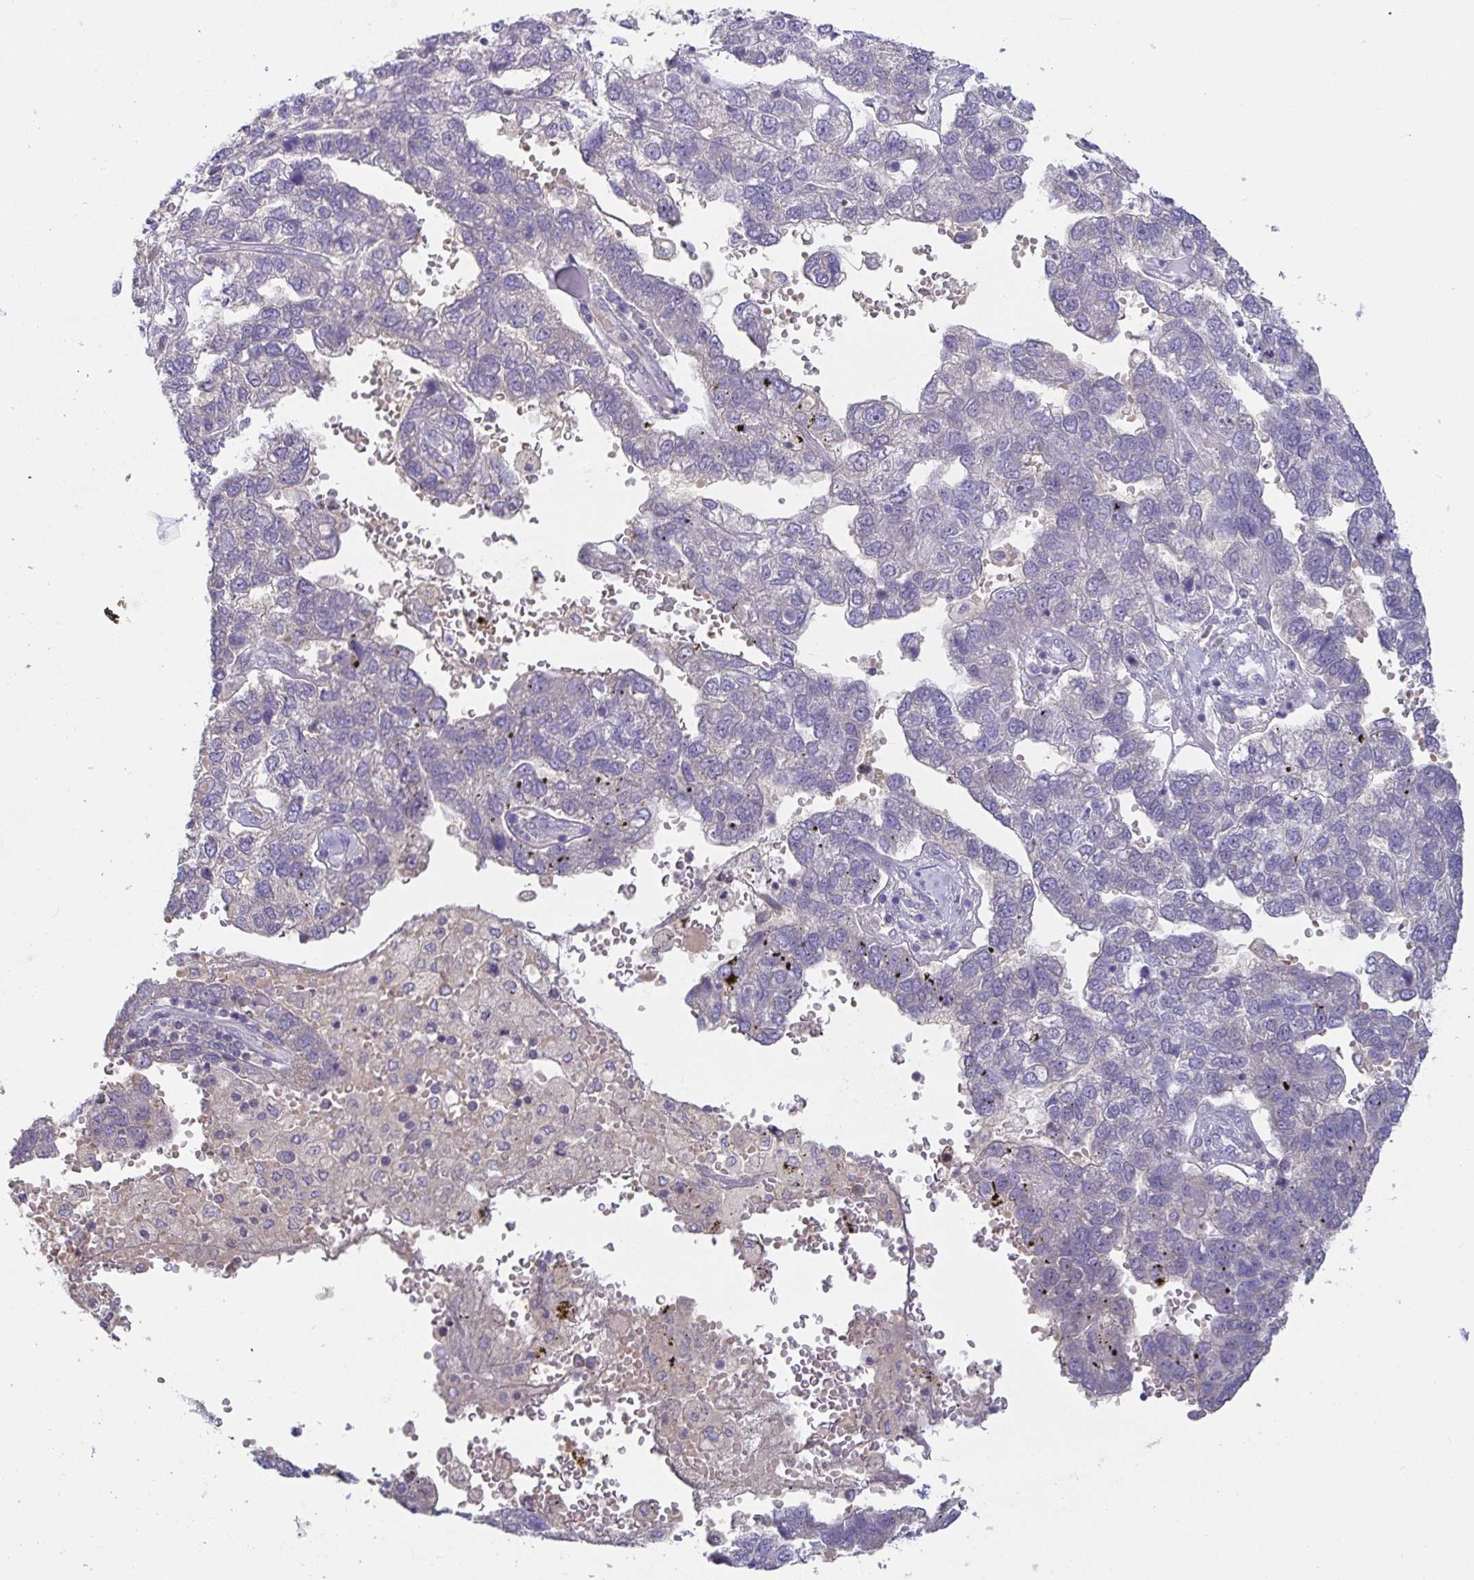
{"staining": {"intensity": "negative", "quantity": "none", "location": "none"}, "tissue": "pancreatic cancer", "cell_type": "Tumor cells", "image_type": "cancer", "snomed": [{"axis": "morphology", "description": "Adenocarcinoma, NOS"}, {"axis": "topography", "description": "Pancreas"}], "caption": "A histopathology image of human adenocarcinoma (pancreatic) is negative for staining in tumor cells.", "gene": "MYC", "patient": {"sex": "female", "age": 61}}